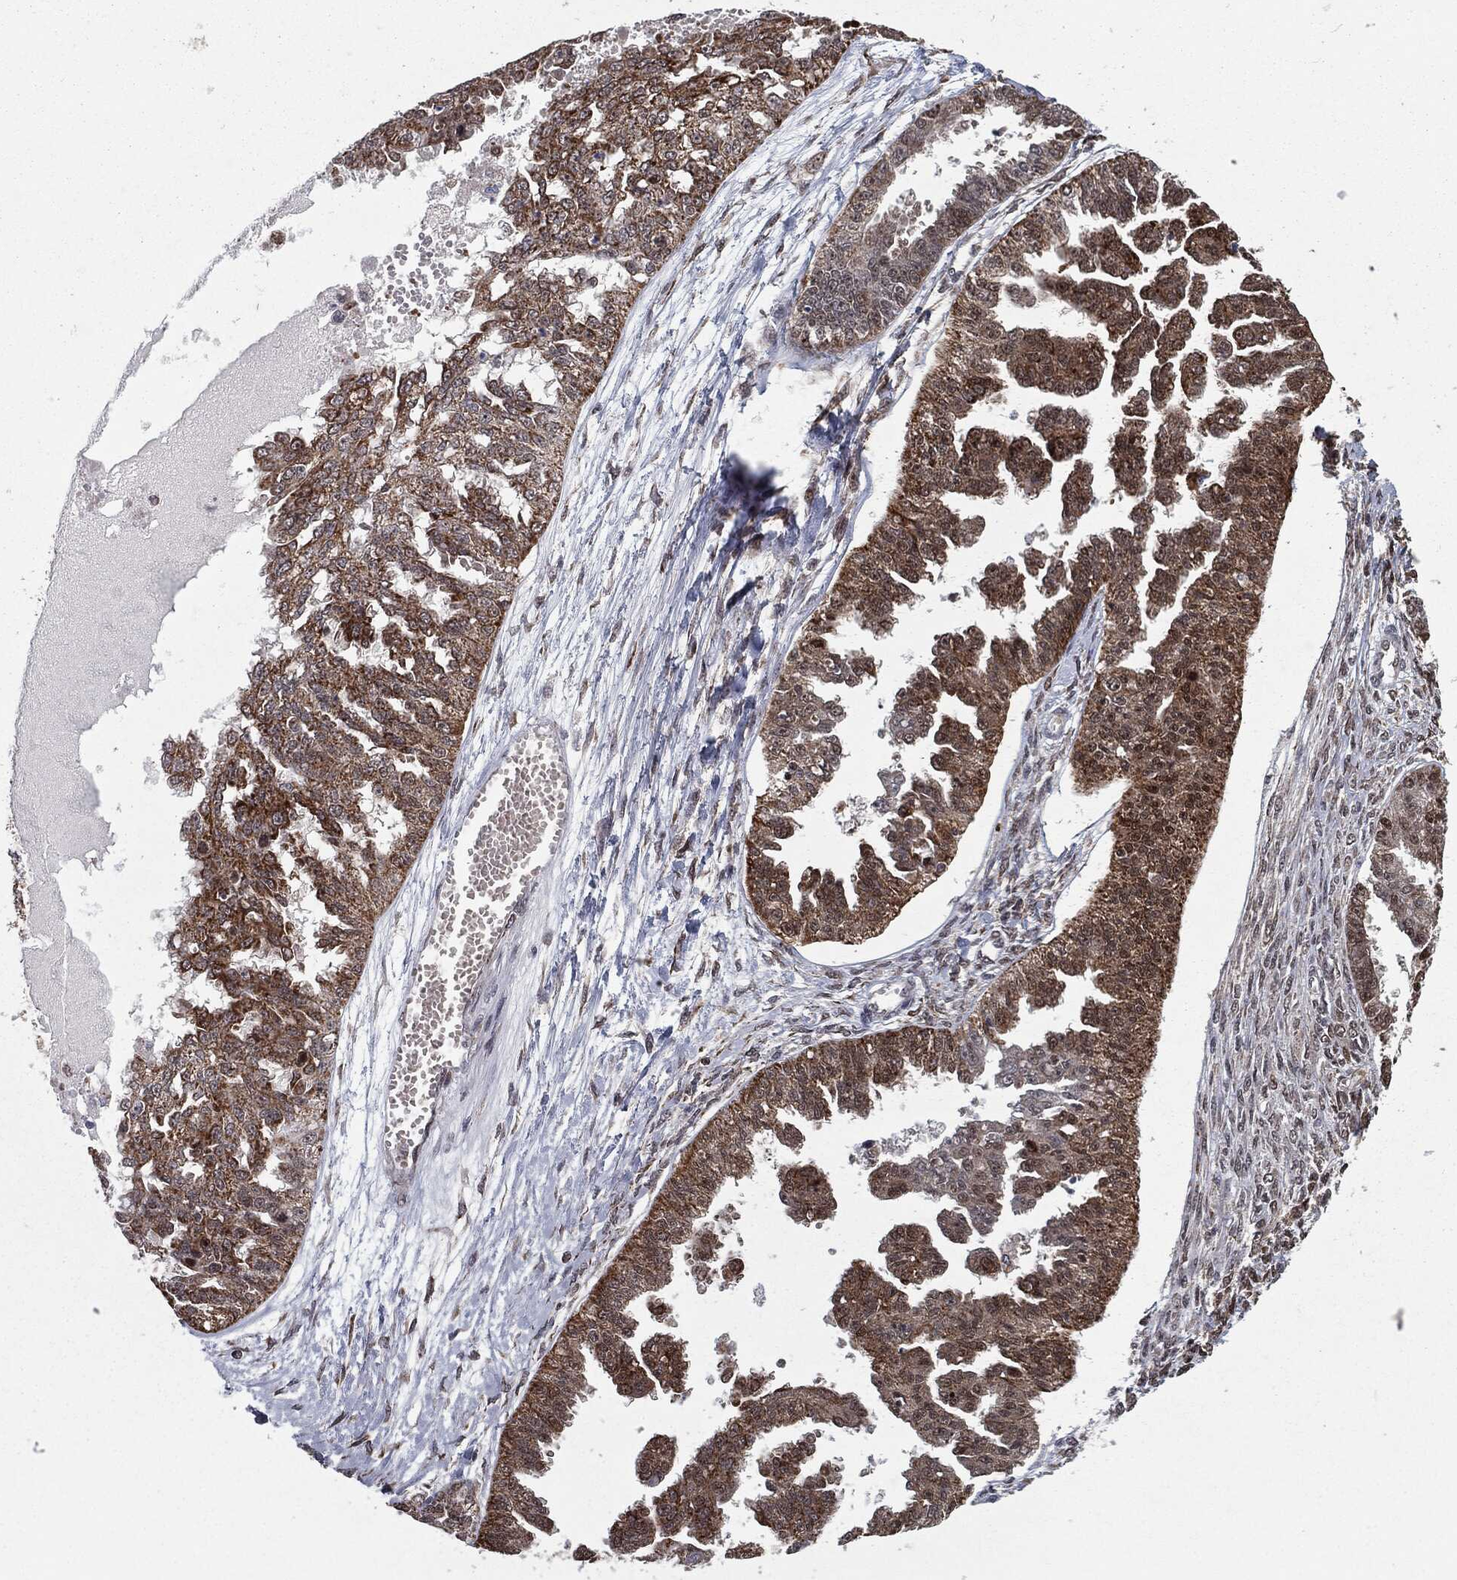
{"staining": {"intensity": "moderate", "quantity": ">75%", "location": "cytoplasmic/membranous"}, "tissue": "ovarian cancer", "cell_type": "Tumor cells", "image_type": "cancer", "snomed": [{"axis": "morphology", "description": "Cystadenocarcinoma, serous, NOS"}, {"axis": "topography", "description": "Ovary"}], "caption": "Ovarian cancer stained for a protein (brown) reveals moderate cytoplasmic/membranous positive expression in about >75% of tumor cells.", "gene": "CHCHD2", "patient": {"sex": "female", "age": 58}}